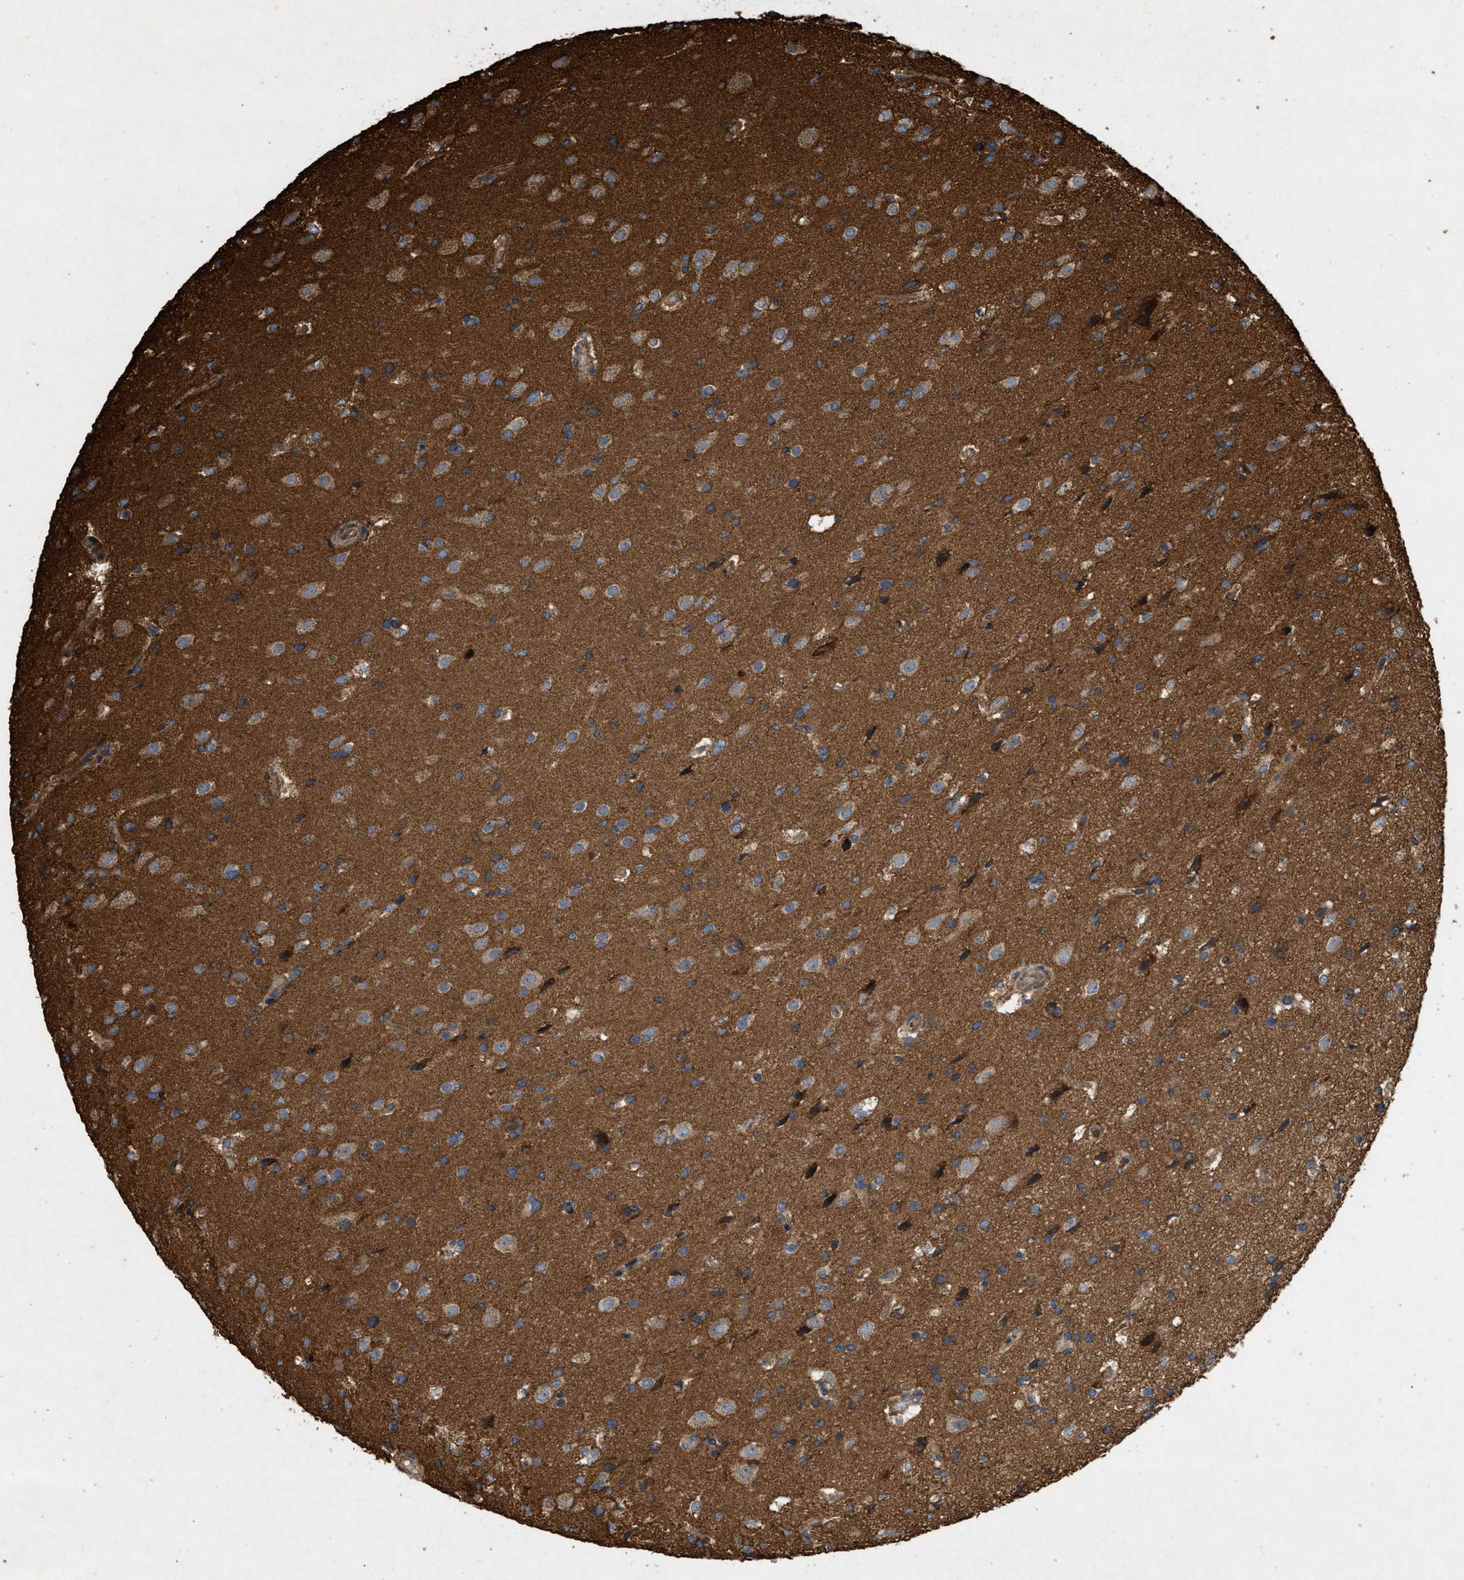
{"staining": {"intensity": "moderate", "quantity": ">75%", "location": "cytoplasmic/membranous"}, "tissue": "glioma", "cell_type": "Tumor cells", "image_type": "cancer", "snomed": [{"axis": "morphology", "description": "Glioma, malignant, High grade"}, {"axis": "topography", "description": "Brain"}], "caption": "This histopathology image displays glioma stained with immunohistochemistry (IHC) to label a protein in brown. The cytoplasmic/membranous of tumor cells show moderate positivity for the protein. Nuclei are counter-stained blue.", "gene": "GNB4", "patient": {"sex": "male", "age": 33}}